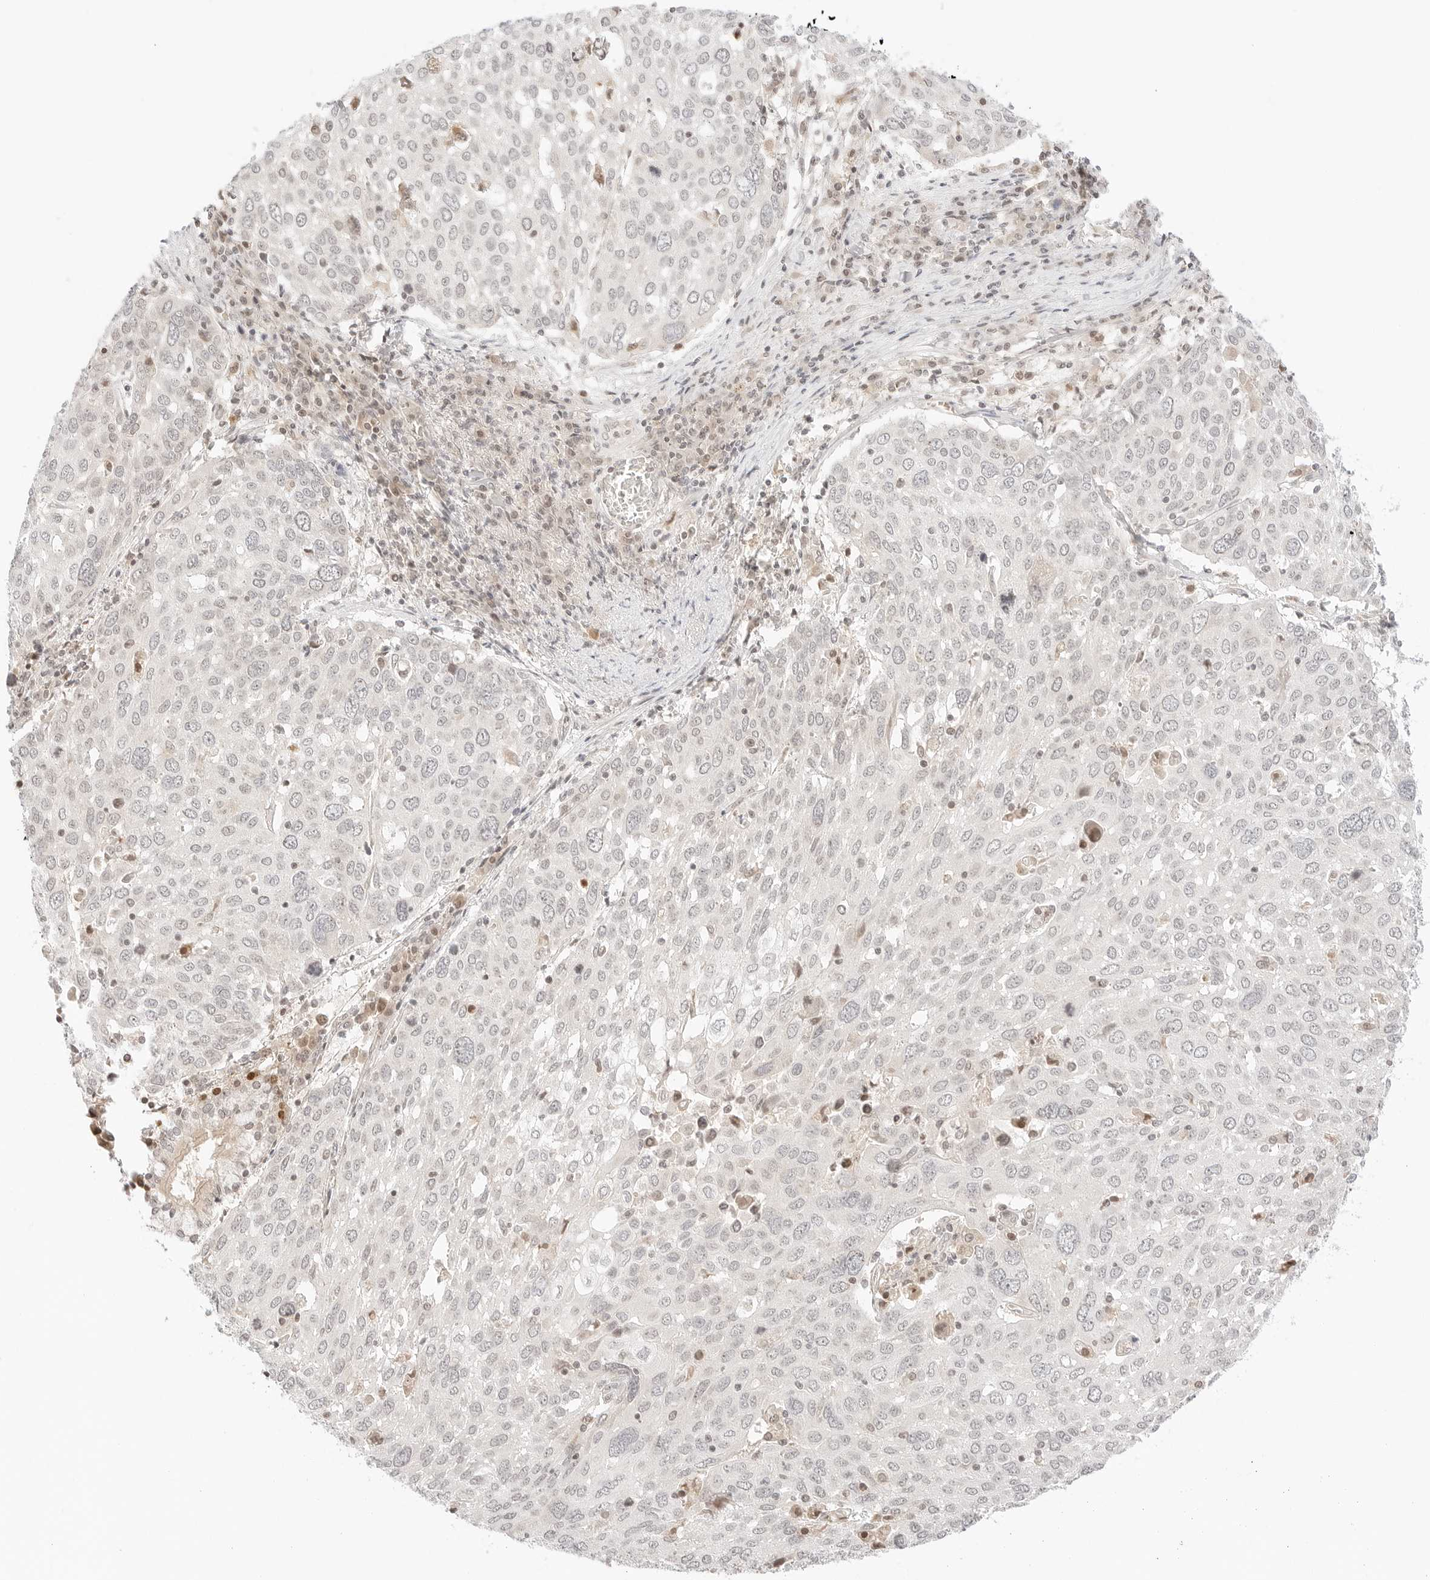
{"staining": {"intensity": "negative", "quantity": "none", "location": "none"}, "tissue": "lung cancer", "cell_type": "Tumor cells", "image_type": "cancer", "snomed": [{"axis": "morphology", "description": "Squamous cell carcinoma, NOS"}, {"axis": "topography", "description": "Lung"}], "caption": "Lung cancer stained for a protein using immunohistochemistry exhibits no expression tumor cells.", "gene": "RPS6KL1", "patient": {"sex": "male", "age": 65}}